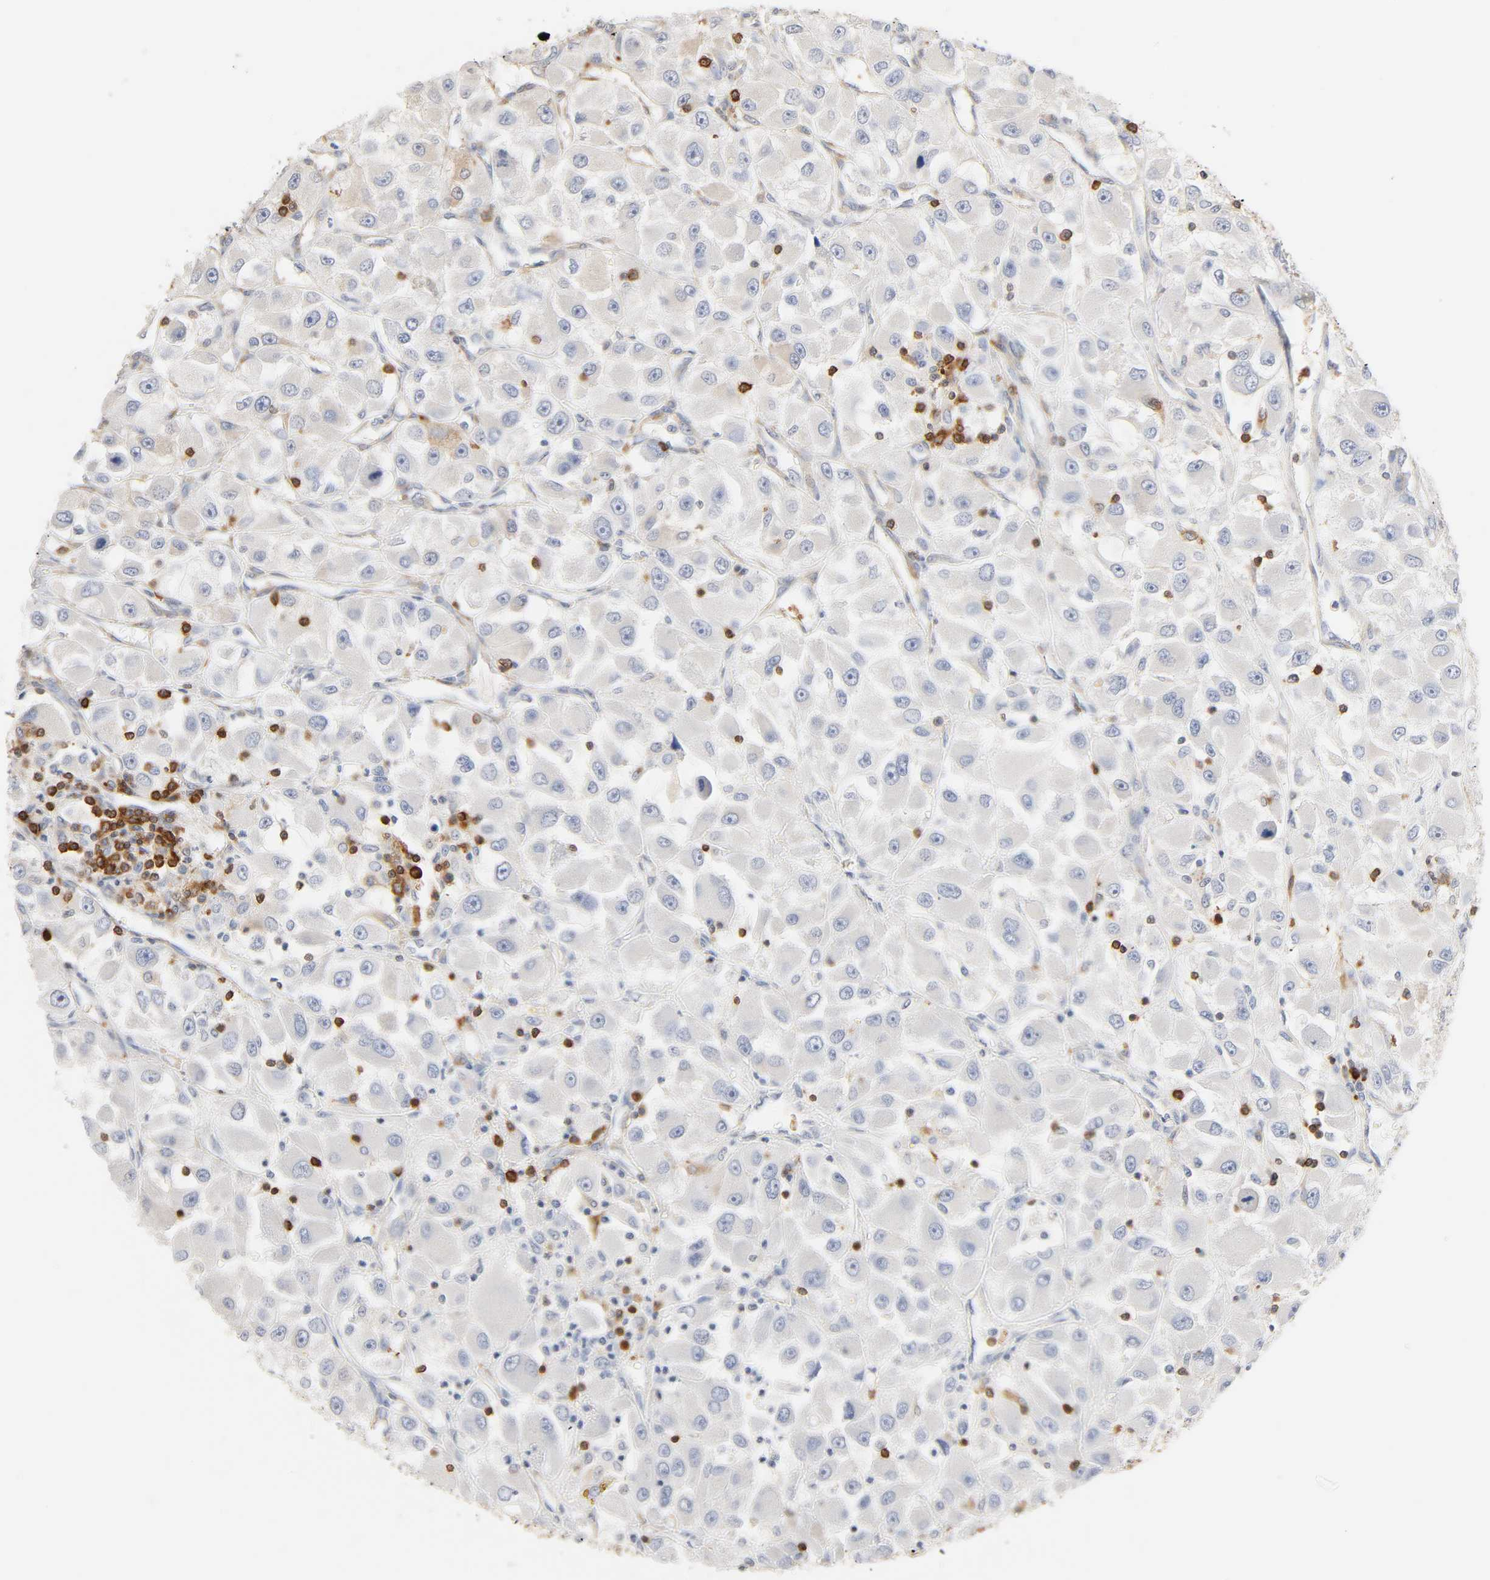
{"staining": {"intensity": "negative", "quantity": "none", "location": "none"}, "tissue": "renal cancer", "cell_type": "Tumor cells", "image_type": "cancer", "snomed": [{"axis": "morphology", "description": "Adenocarcinoma, NOS"}, {"axis": "topography", "description": "Kidney"}], "caption": "An image of human renal cancer is negative for staining in tumor cells. (Stains: DAB immunohistochemistry (IHC) with hematoxylin counter stain, Microscopy: brightfield microscopy at high magnification).", "gene": "BIN1", "patient": {"sex": "female", "age": 52}}